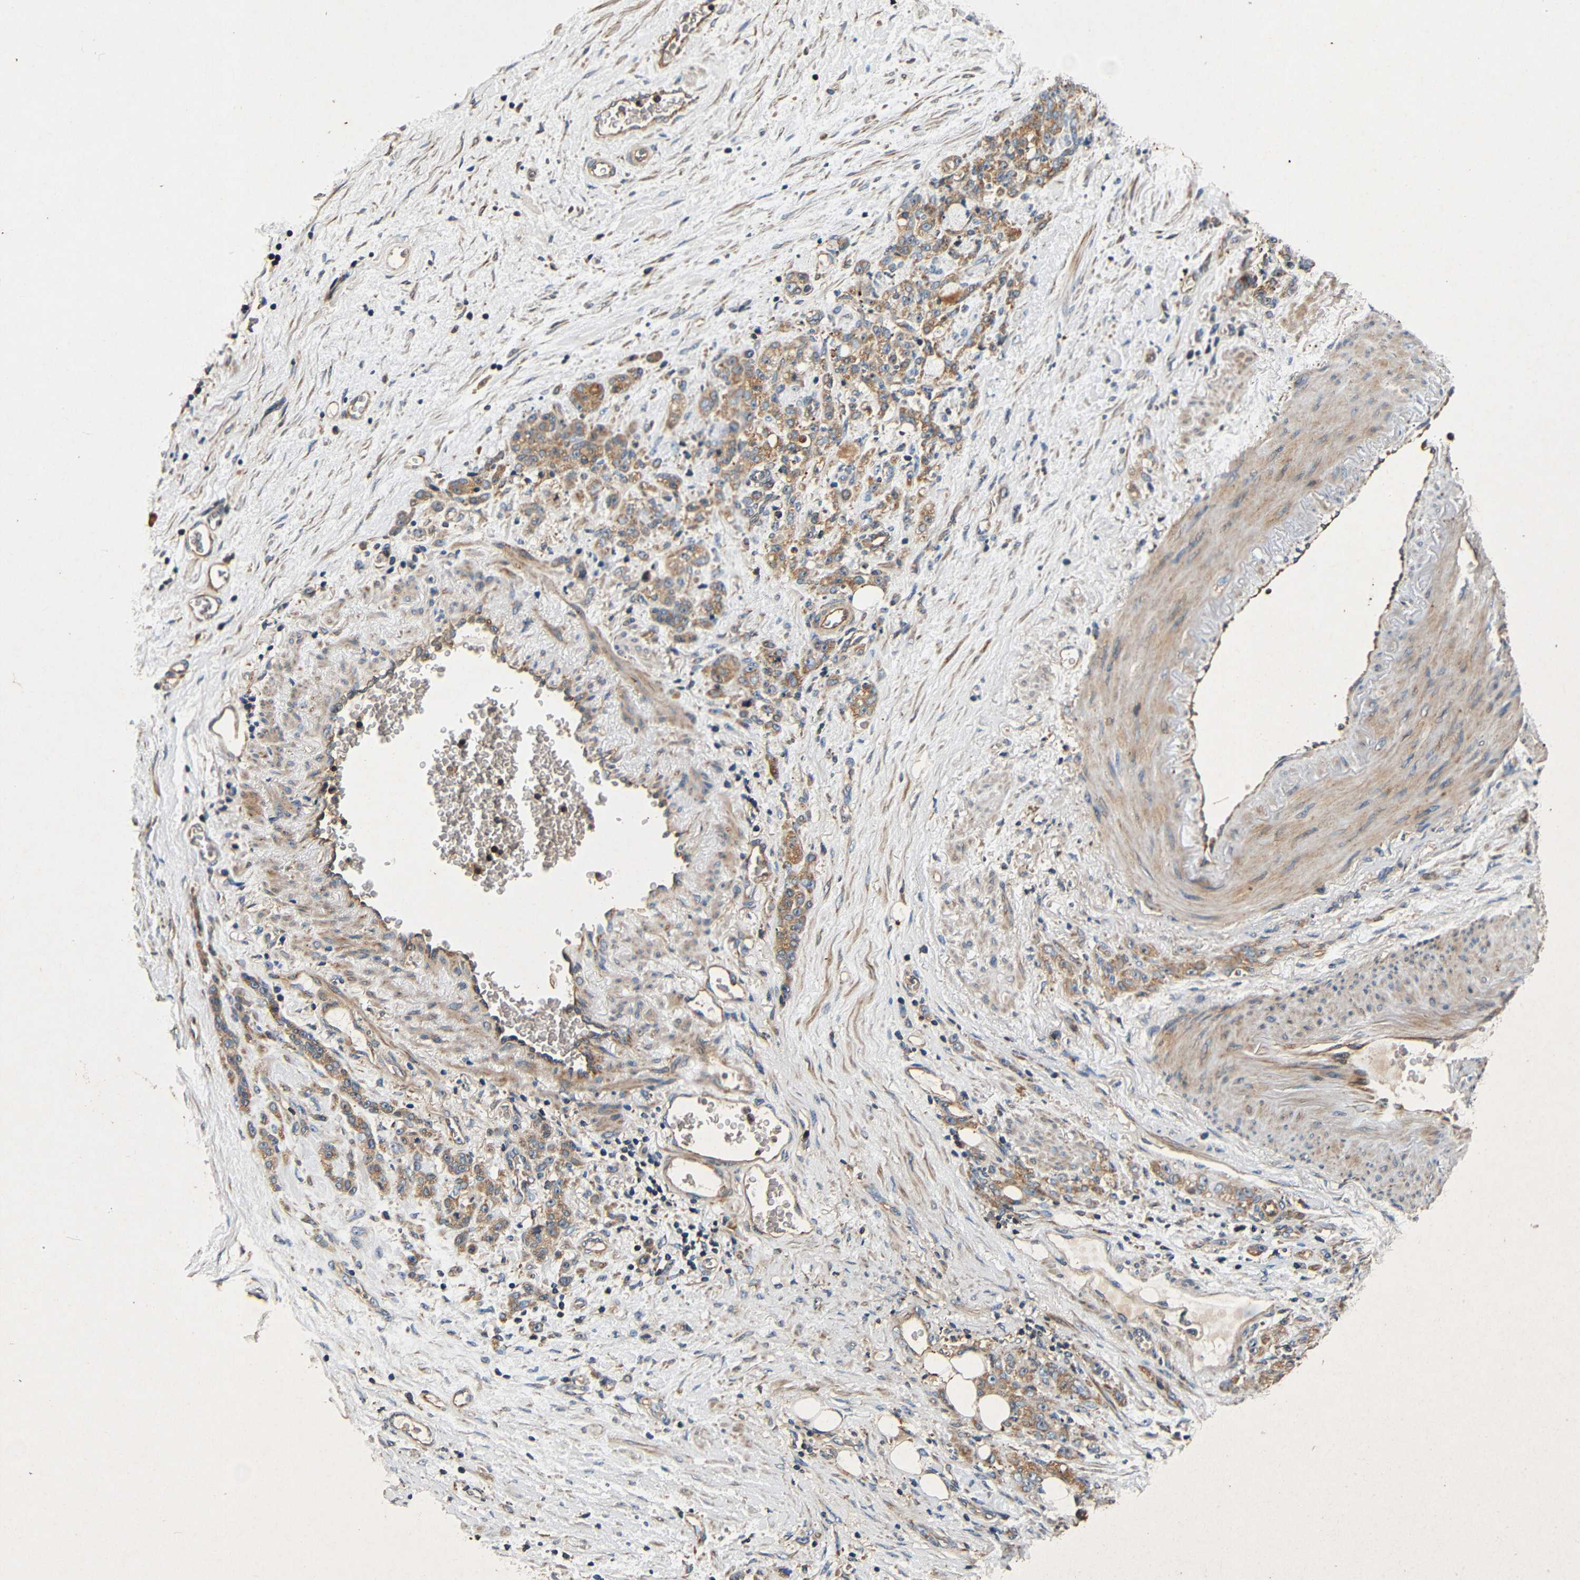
{"staining": {"intensity": "moderate", "quantity": ">75%", "location": "cytoplasmic/membranous"}, "tissue": "stomach cancer", "cell_type": "Tumor cells", "image_type": "cancer", "snomed": [{"axis": "morphology", "description": "Adenocarcinoma, NOS"}, {"axis": "topography", "description": "Stomach"}], "caption": "Protein staining exhibits moderate cytoplasmic/membranous staining in approximately >75% of tumor cells in stomach cancer (adenocarcinoma).", "gene": "MTX1", "patient": {"sex": "male", "age": 82}}